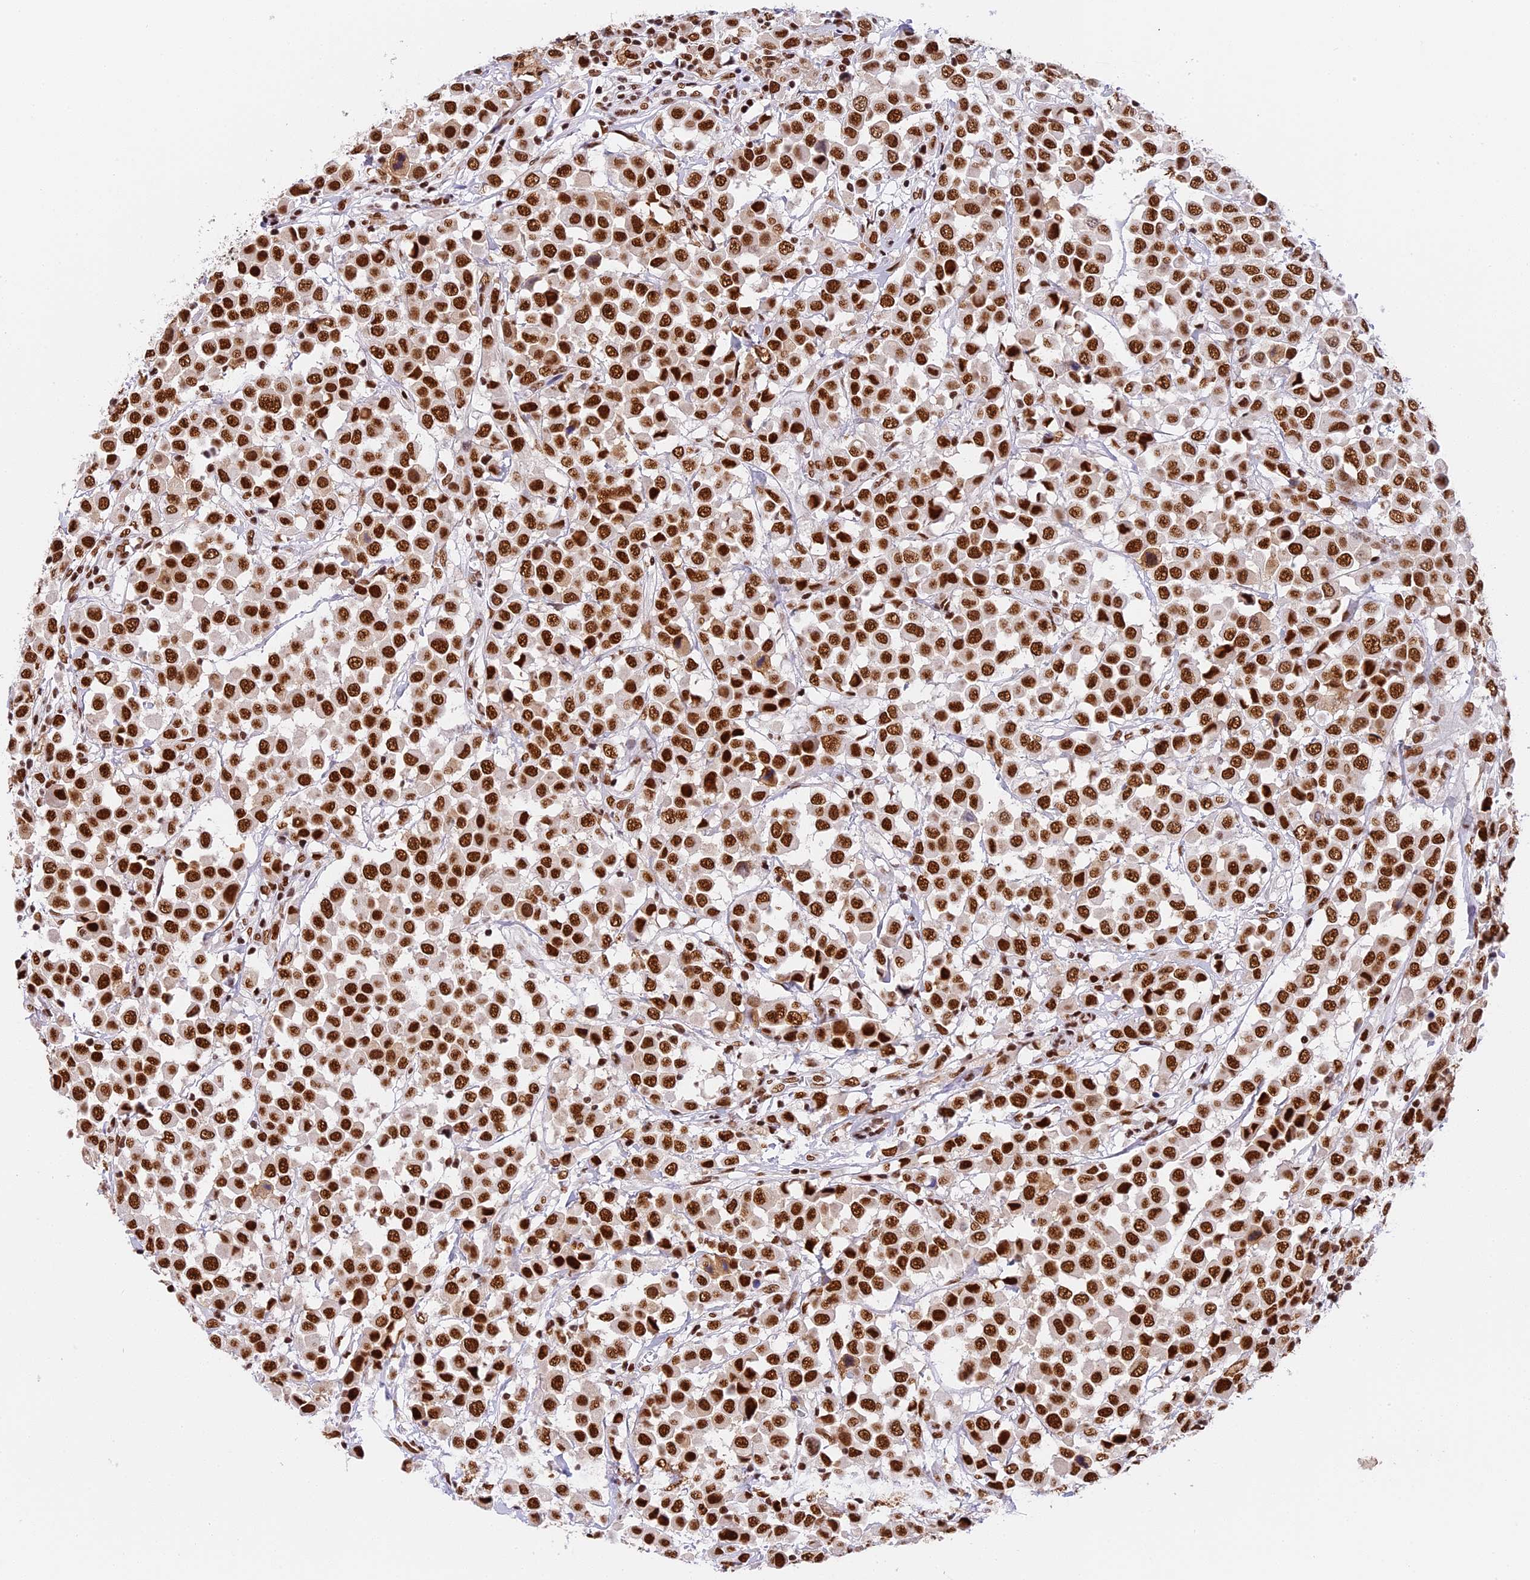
{"staining": {"intensity": "strong", "quantity": ">75%", "location": "nuclear"}, "tissue": "breast cancer", "cell_type": "Tumor cells", "image_type": "cancer", "snomed": [{"axis": "morphology", "description": "Duct carcinoma"}, {"axis": "topography", "description": "Breast"}], "caption": "Approximately >75% of tumor cells in human breast cancer reveal strong nuclear protein expression as visualized by brown immunohistochemical staining.", "gene": "SBNO1", "patient": {"sex": "female", "age": 61}}